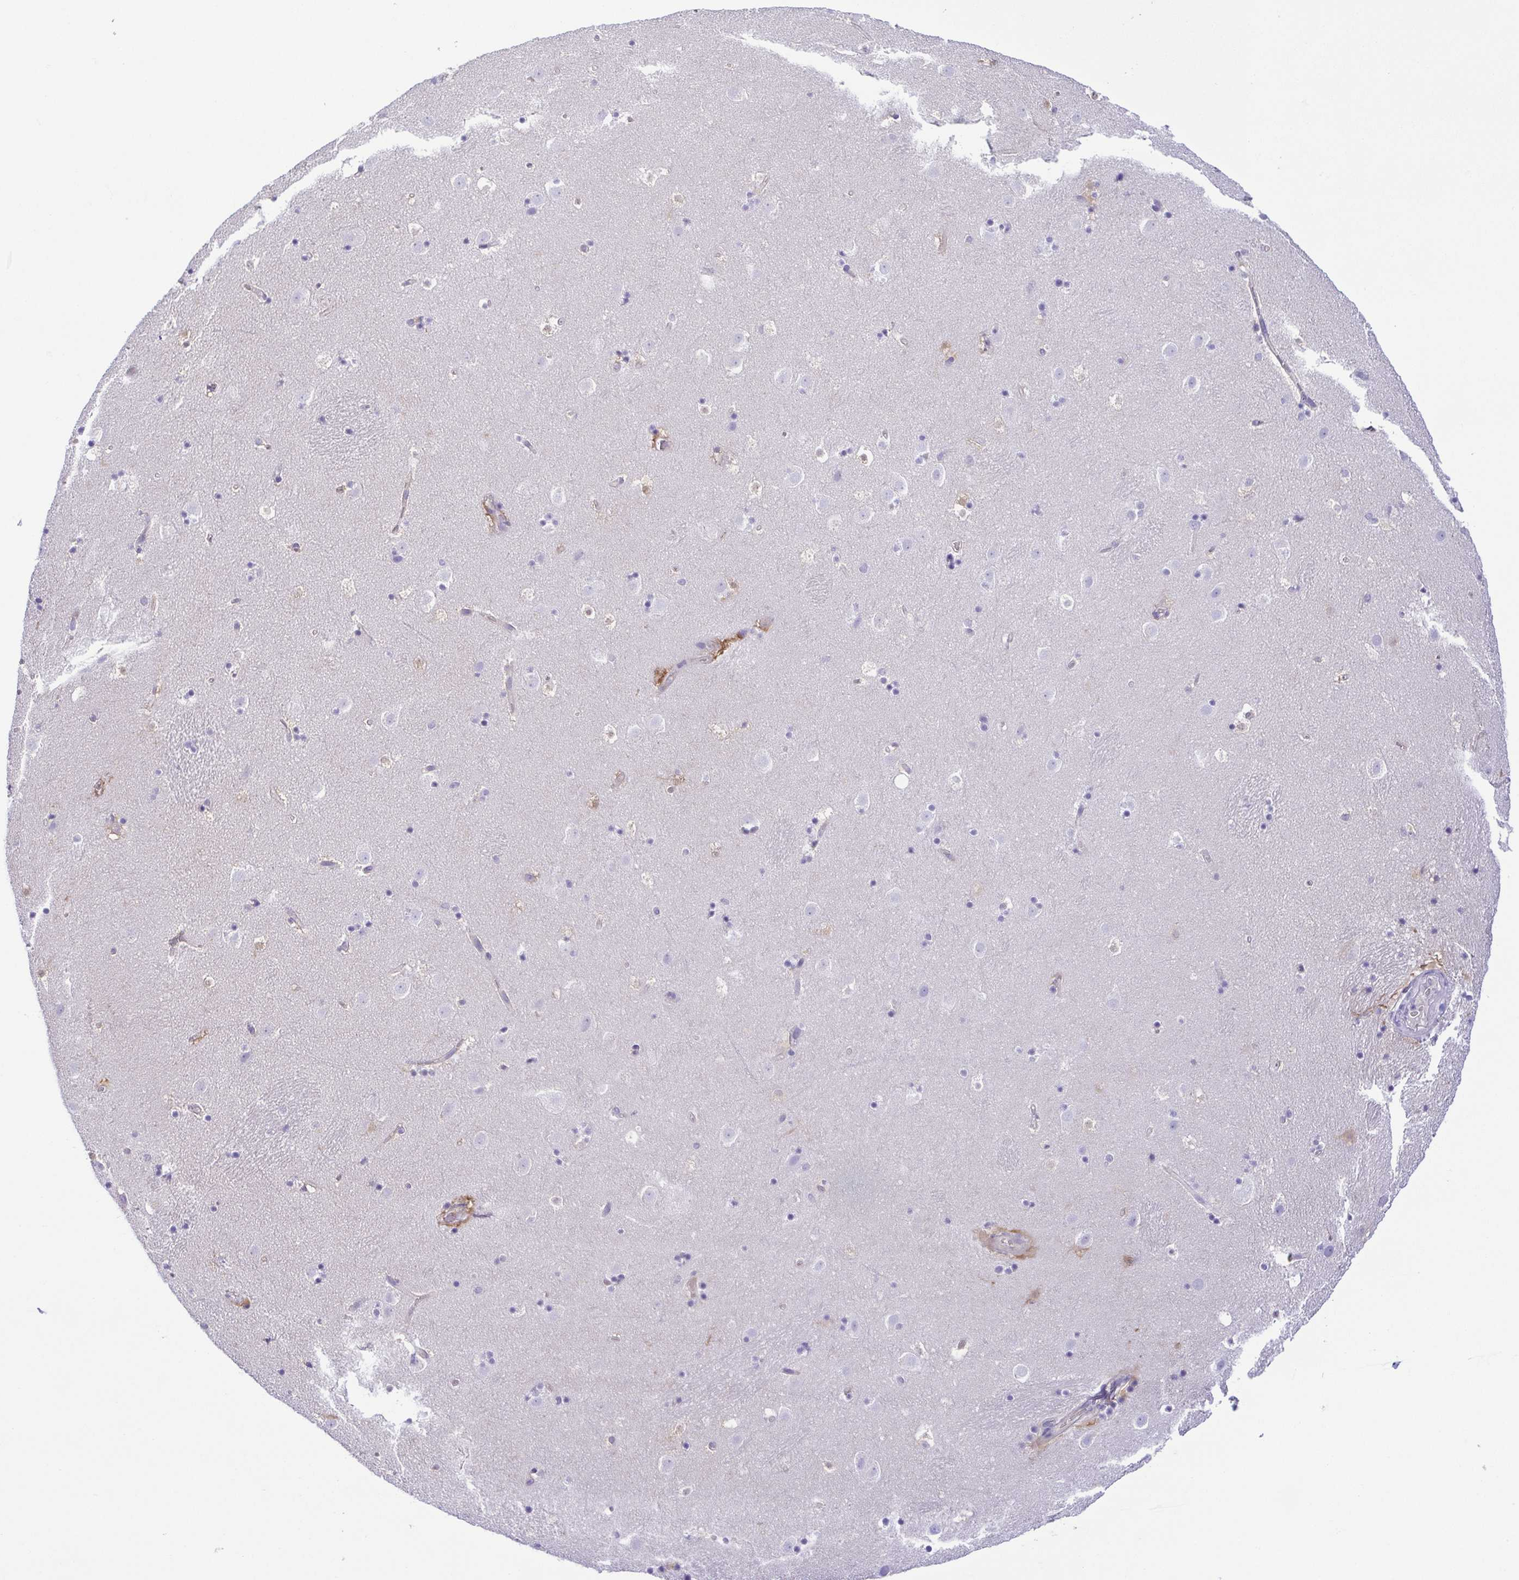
{"staining": {"intensity": "negative", "quantity": "none", "location": "none"}, "tissue": "caudate", "cell_type": "Glial cells", "image_type": "normal", "snomed": [{"axis": "morphology", "description": "Normal tissue, NOS"}, {"axis": "topography", "description": "Lateral ventricle wall"}], "caption": "Immunohistochemistry (IHC) of normal caudate demonstrates no staining in glial cells. (Stains: DAB immunohistochemistry with hematoxylin counter stain, Microscopy: brightfield microscopy at high magnification).", "gene": "EPB42", "patient": {"sex": "male", "age": 37}}